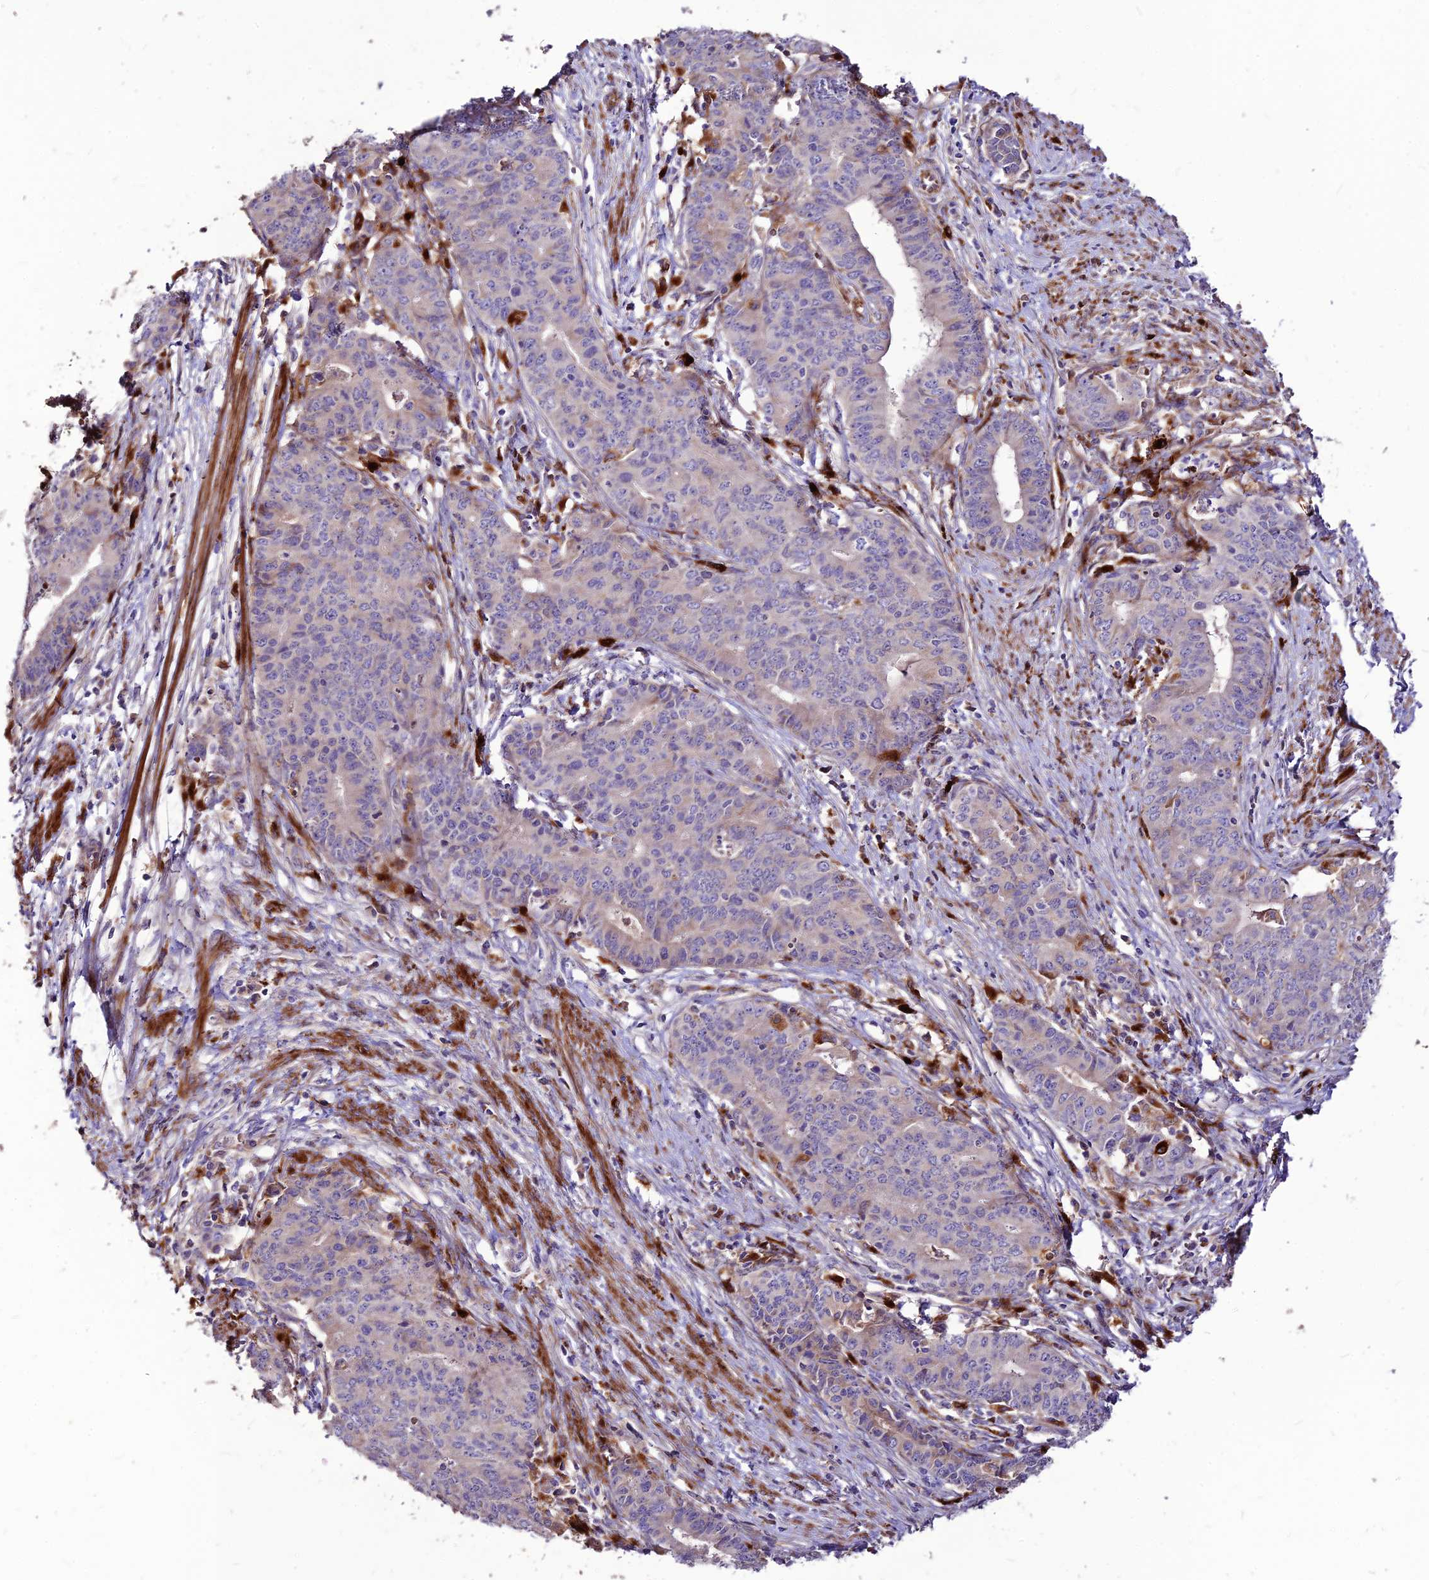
{"staining": {"intensity": "moderate", "quantity": "<25%", "location": "cytoplasmic/membranous"}, "tissue": "endometrial cancer", "cell_type": "Tumor cells", "image_type": "cancer", "snomed": [{"axis": "morphology", "description": "Adenocarcinoma, NOS"}, {"axis": "topography", "description": "Endometrium"}], "caption": "A micrograph of human endometrial cancer stained for a protein displays moderate cytoplasmic/membranous brown staining in tumor cells.", "gene": "RIMOC1", "patient": {"sex": "female", "age": 59}}